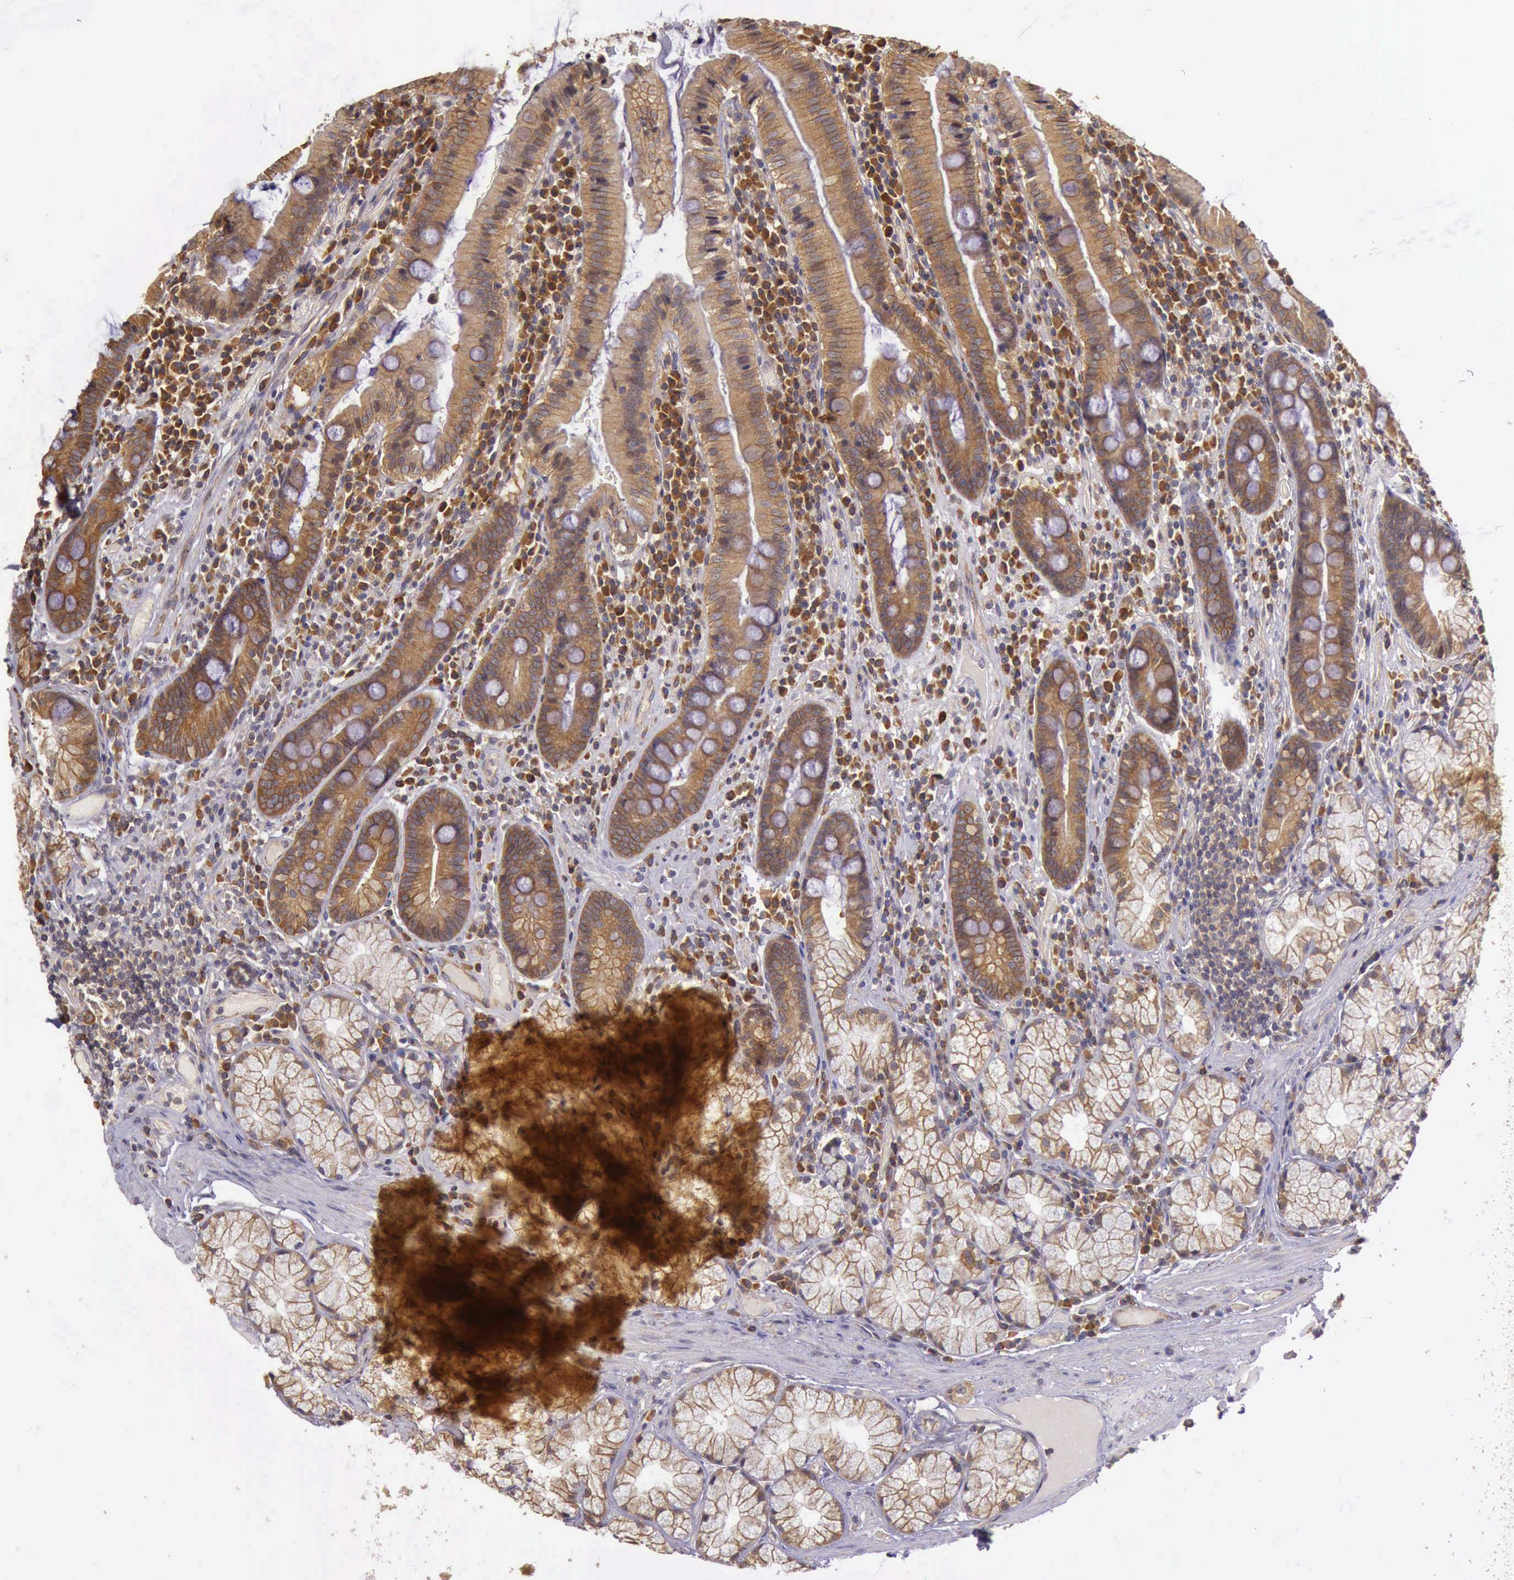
{"staining": {"intensity": "strong", "quantity": ">75%", "location": "cytoplasmic/membranous"}, "tissue": "duodenum", "cell_type": "Glandular cells", "image_type": "normal", "snomed": [{"axis": "morphology", "description": "Normal tissue, NOS"}, {"axis": "topography", "description": "Stomach, lower"}, {"axis": "topography", "description": "Duodenum"}], "caption": "Immunohistochemistry photomicrograph of normal duodenum: human duodenum stained using immunohistochemistry (IHC) exhibits high levels of strong protein expression localized specifically in the cytoplasmic/membranous of glandular cells, appearing as a cytoplasmic/membranous brown color.", "gene": "EIF5", "patient": {"sex": "male", "age": 84}}